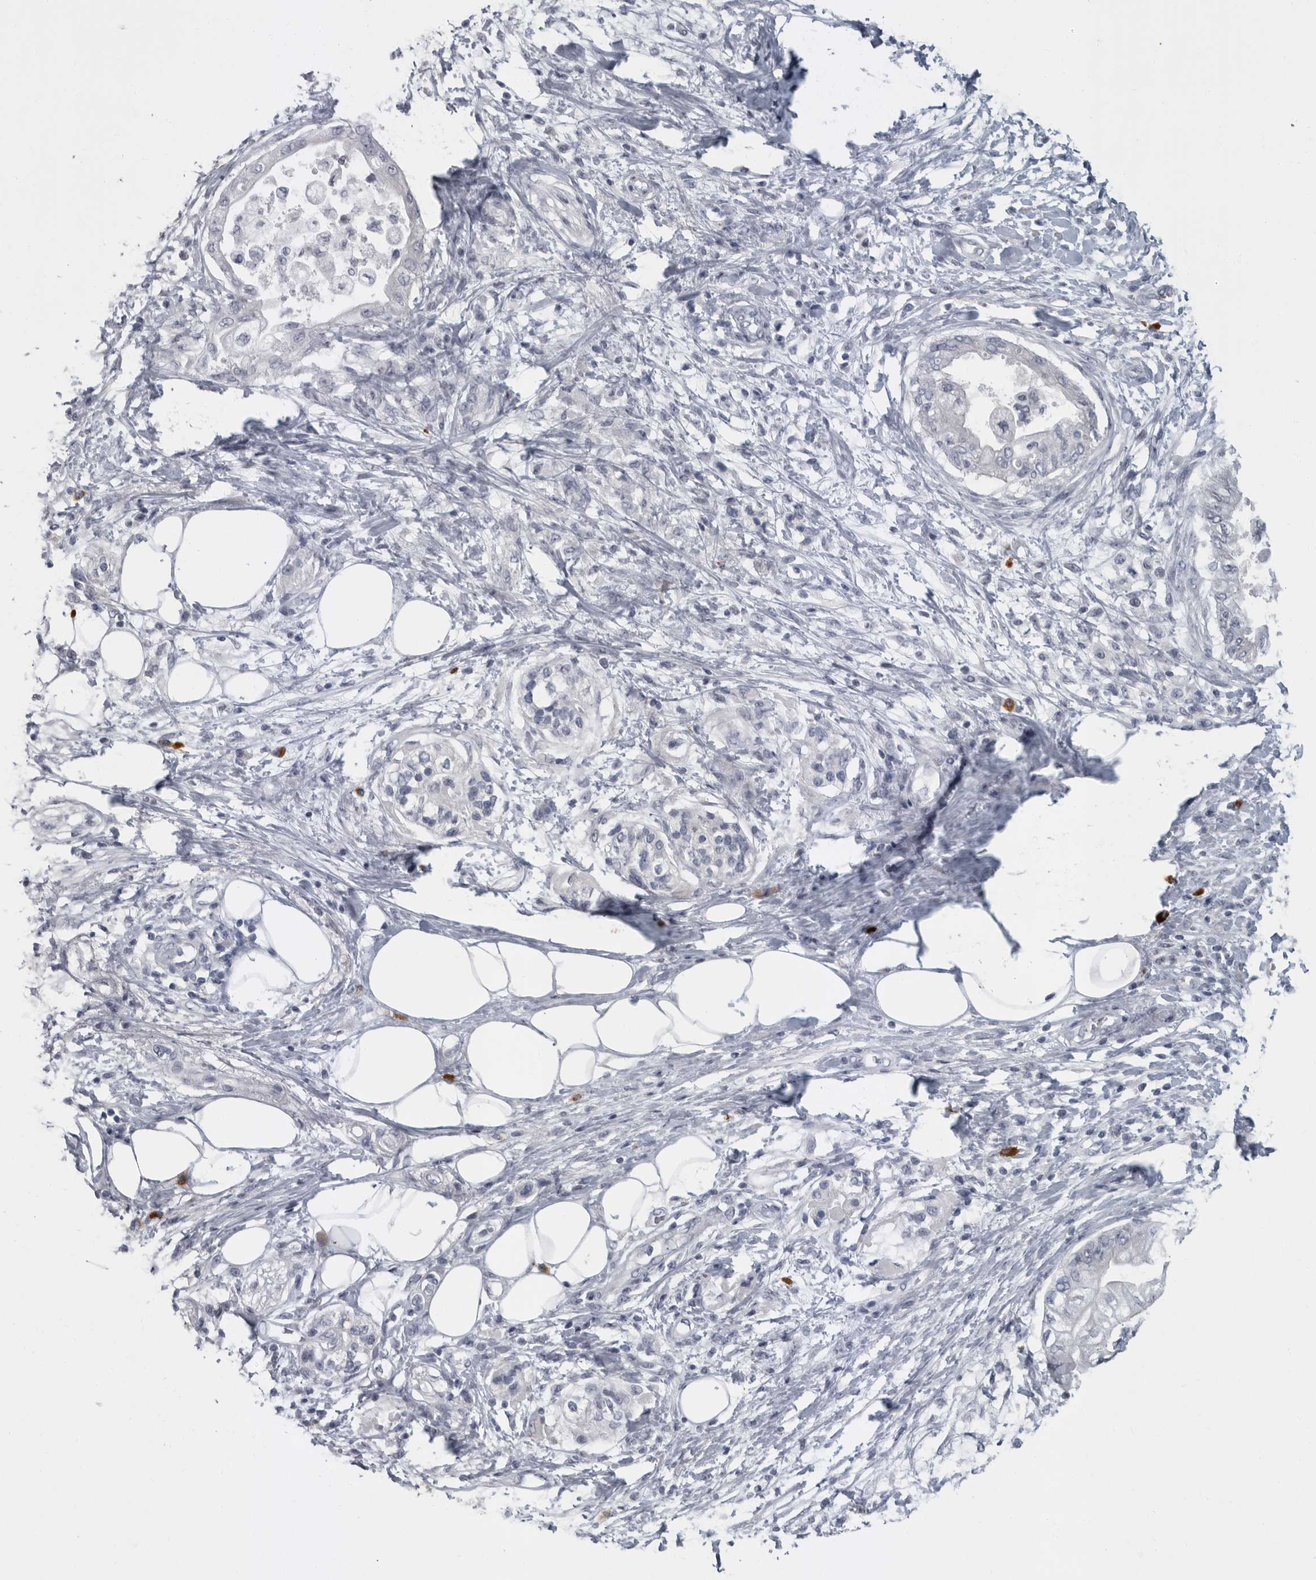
{"staining": {"intensity": "negative", "quantity": "none", "location": "none"}, "tissue": "pancreatic cancer", "cell_type": "Tumor cells", "image_type": "cancer", "snomed": [{"axis": "morphology", "description": "Normal tissue, NOS"}, {"axis": "morphology", "description": "Adenocarcinoma, NOS"}, {"axis": "topography", "description": "Pancreas"}, {"axis": "topography", "description": "Duodenum"}], "caption": "Image shows no protein positivity in tumor cells of pancreatic cancer tissue.", "gene": "SLC25A39", "patient": {"sex": "female", "age": 60}}